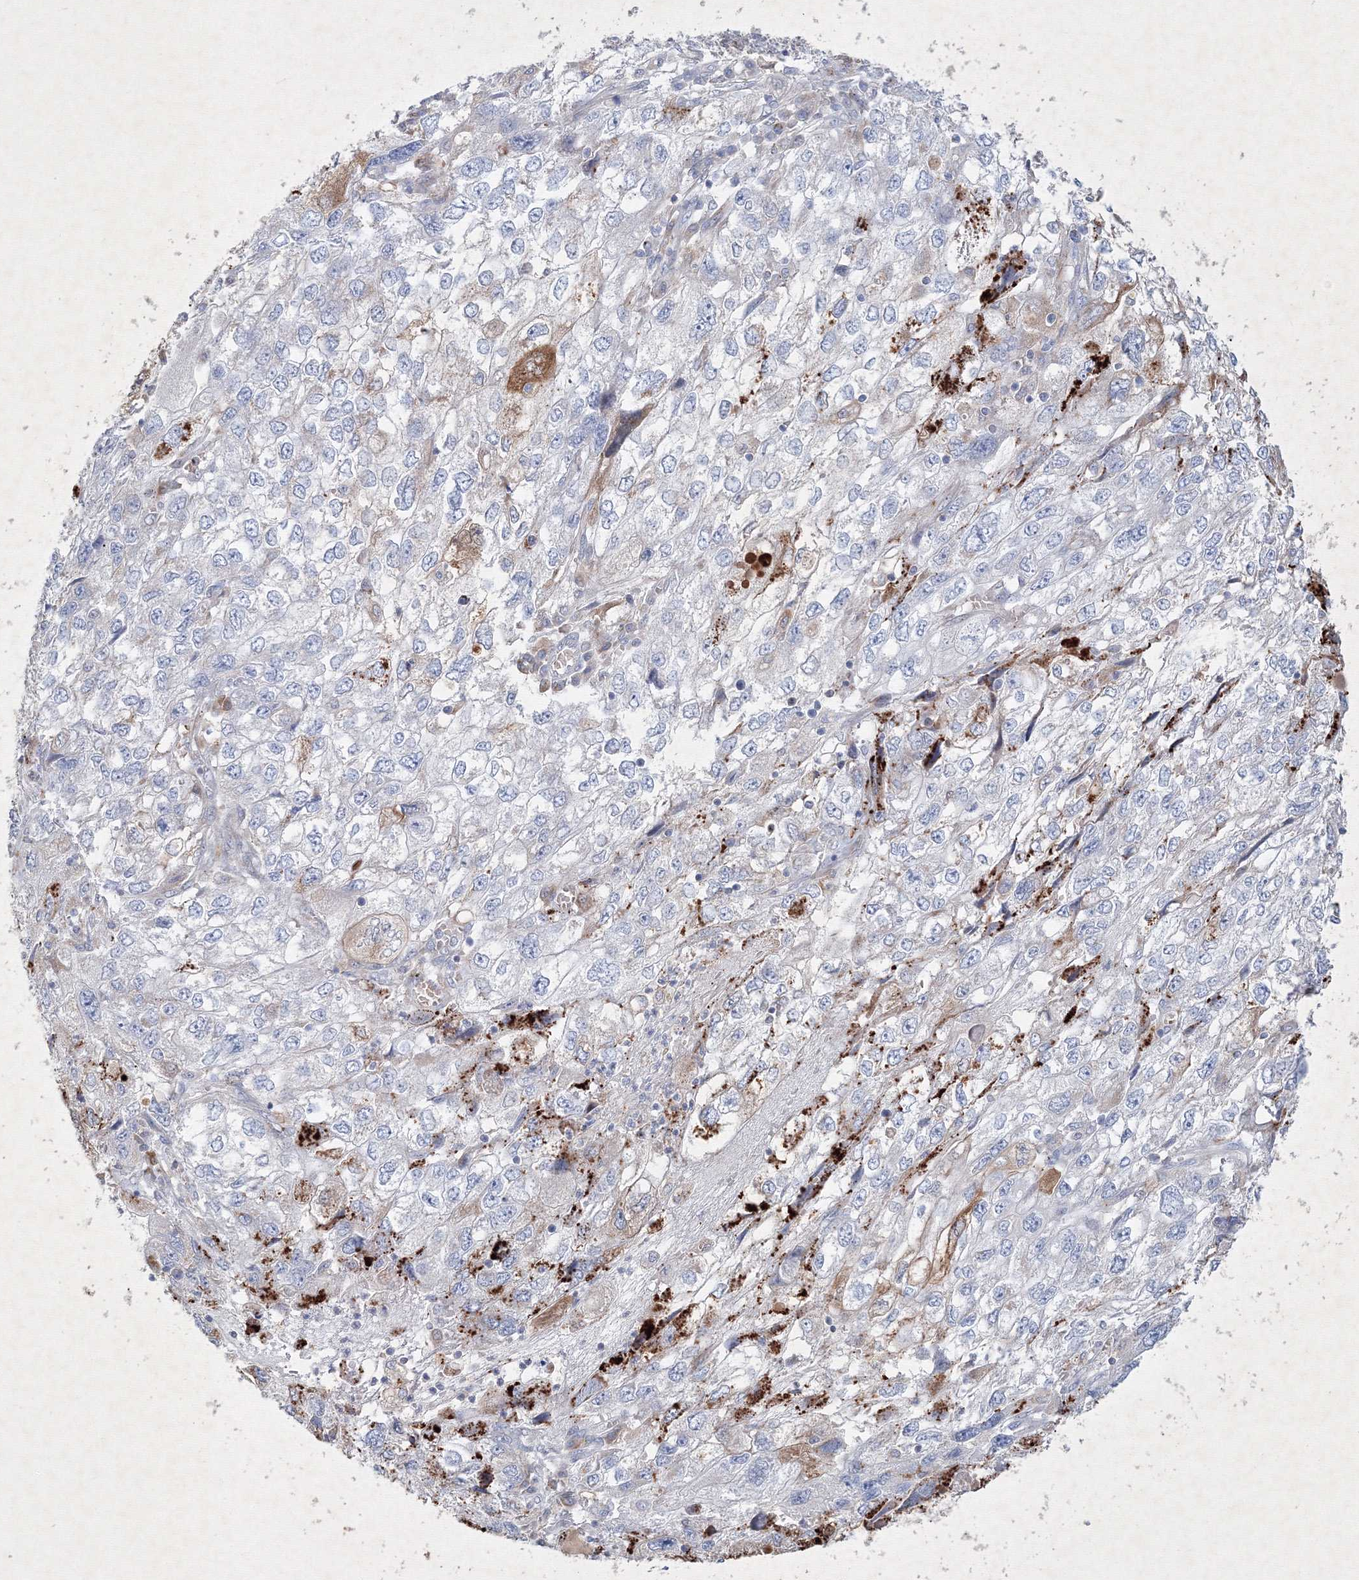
{"staining": {"intensity": "weak", "quantity": "<25%", "location": "cytoplasmic/membranous,nuclear"}, "tissue": "endometrial cancer", "cell_type": "Tumor cells", "image_type": "cancer", "snomed": [{"axis": "morphology", "description": "Adenocarcinoma, NOS"}, {"axis": "topography", "description": "Endometrium"}], "caption": "Immunohistochemistry (IHC) image of human endometrial adenocarcinoma stained for a protein (brown), which demonstrates no staining in tumor cells. (Stains: DAB immunohistochemistry with hematoxylin counter stain, Microscopy: brightfield microscopy at high magnification).", "gene": "CXXC4", "patient": {"sex": "female", "age": 49}}